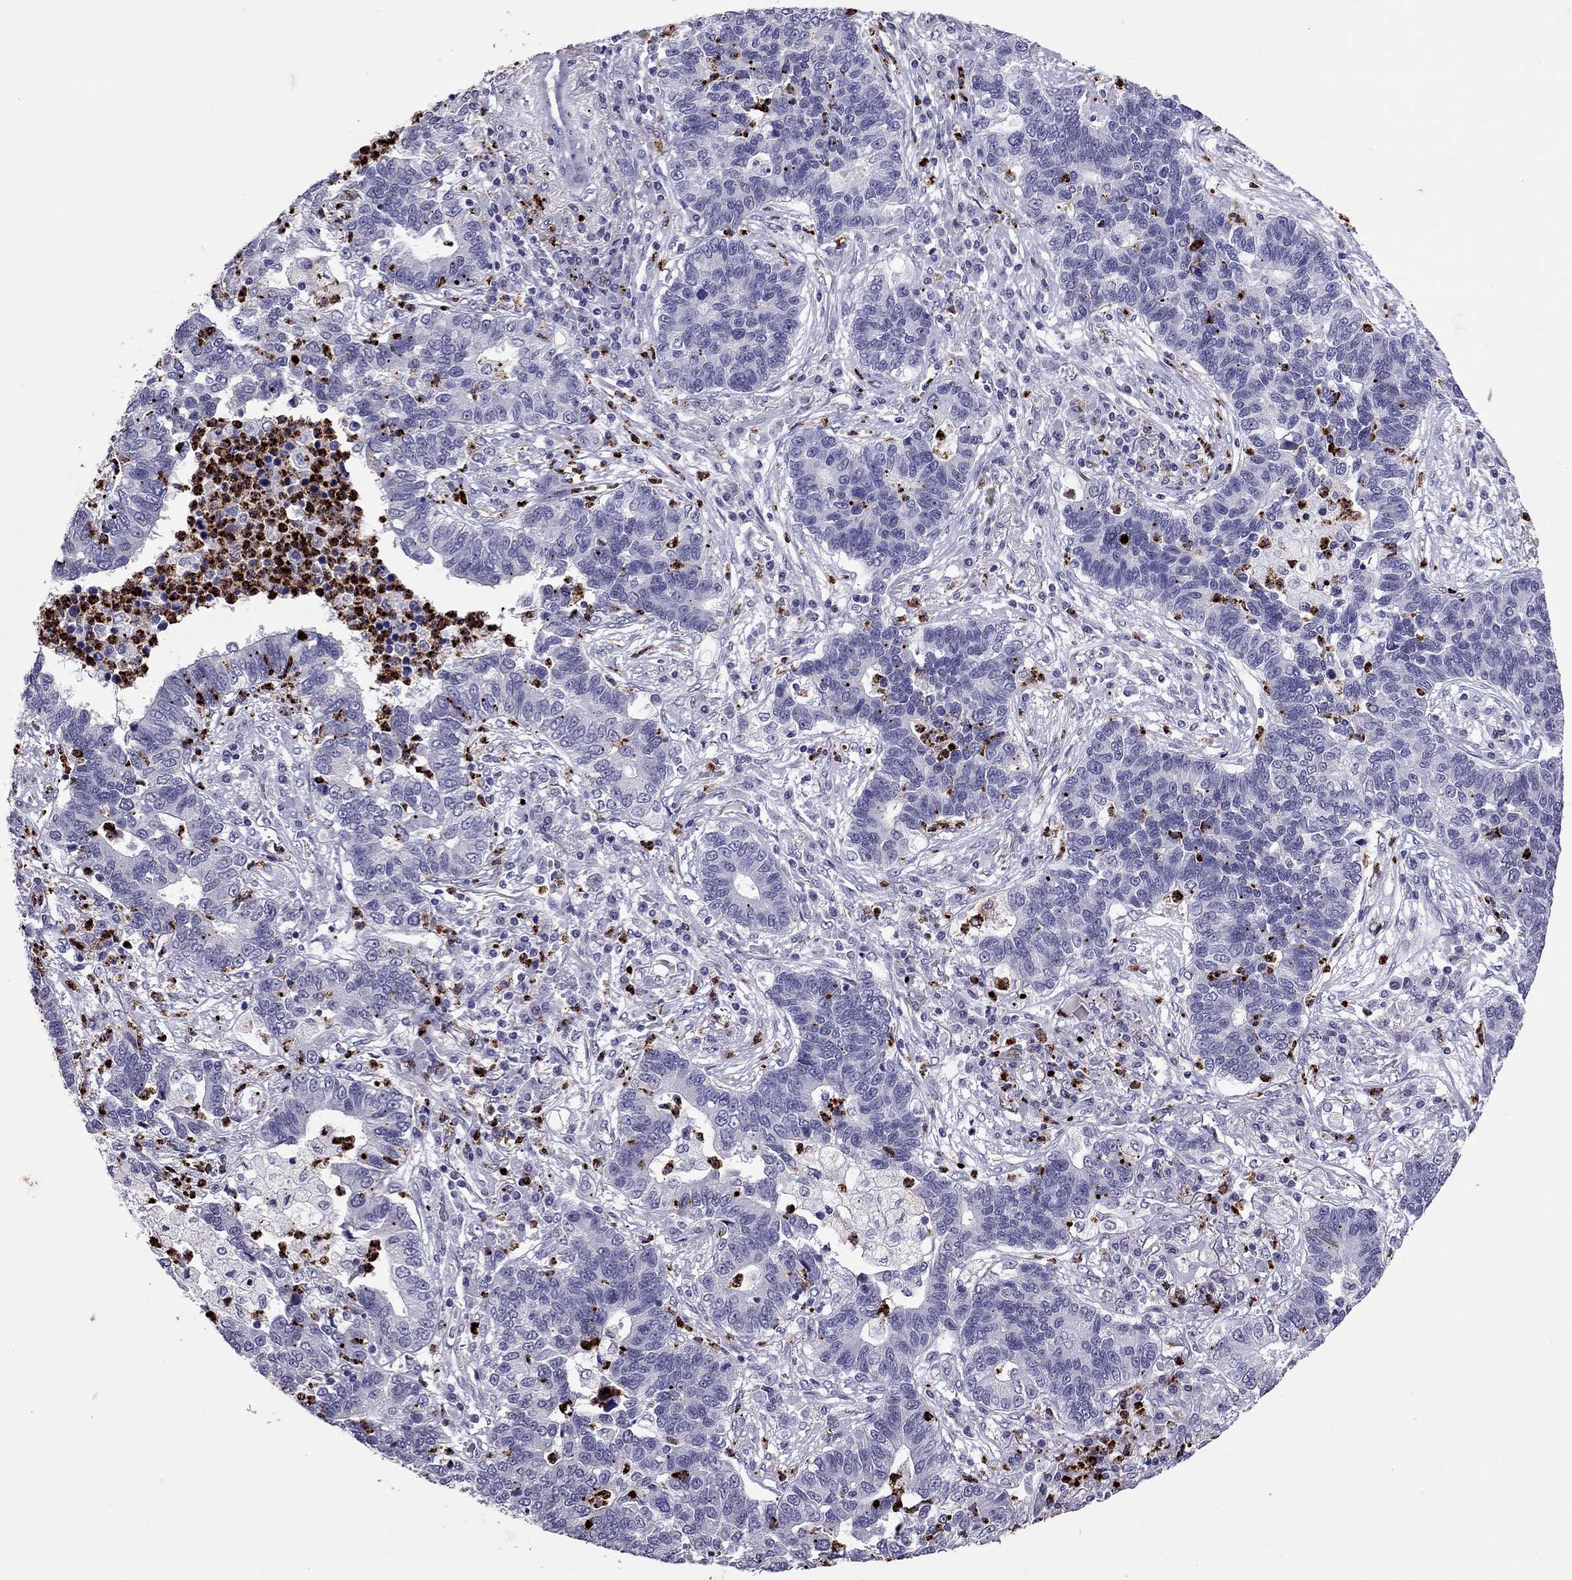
{"staining": {"intensity": "negative", "quantity": "none", "location": "none"}, "tissue": "lung cancer", "cell_type": "Tumor cells", "image_type": "cancer", "snomed": [{"axis": "morphology", "description": "Adenocarcinoma, NOS"}, {"axis": "topography", "description": "Lung"}], "caption": "High magnification brightfield microscopy of lung cancer (adenocarcinoma) stained with DAB (brown) and counterstained with hematoxylin (blue): tumor cells show no significant staining.", "gene": "CCL27", "patient": {"sex": "female", "age": 57}}